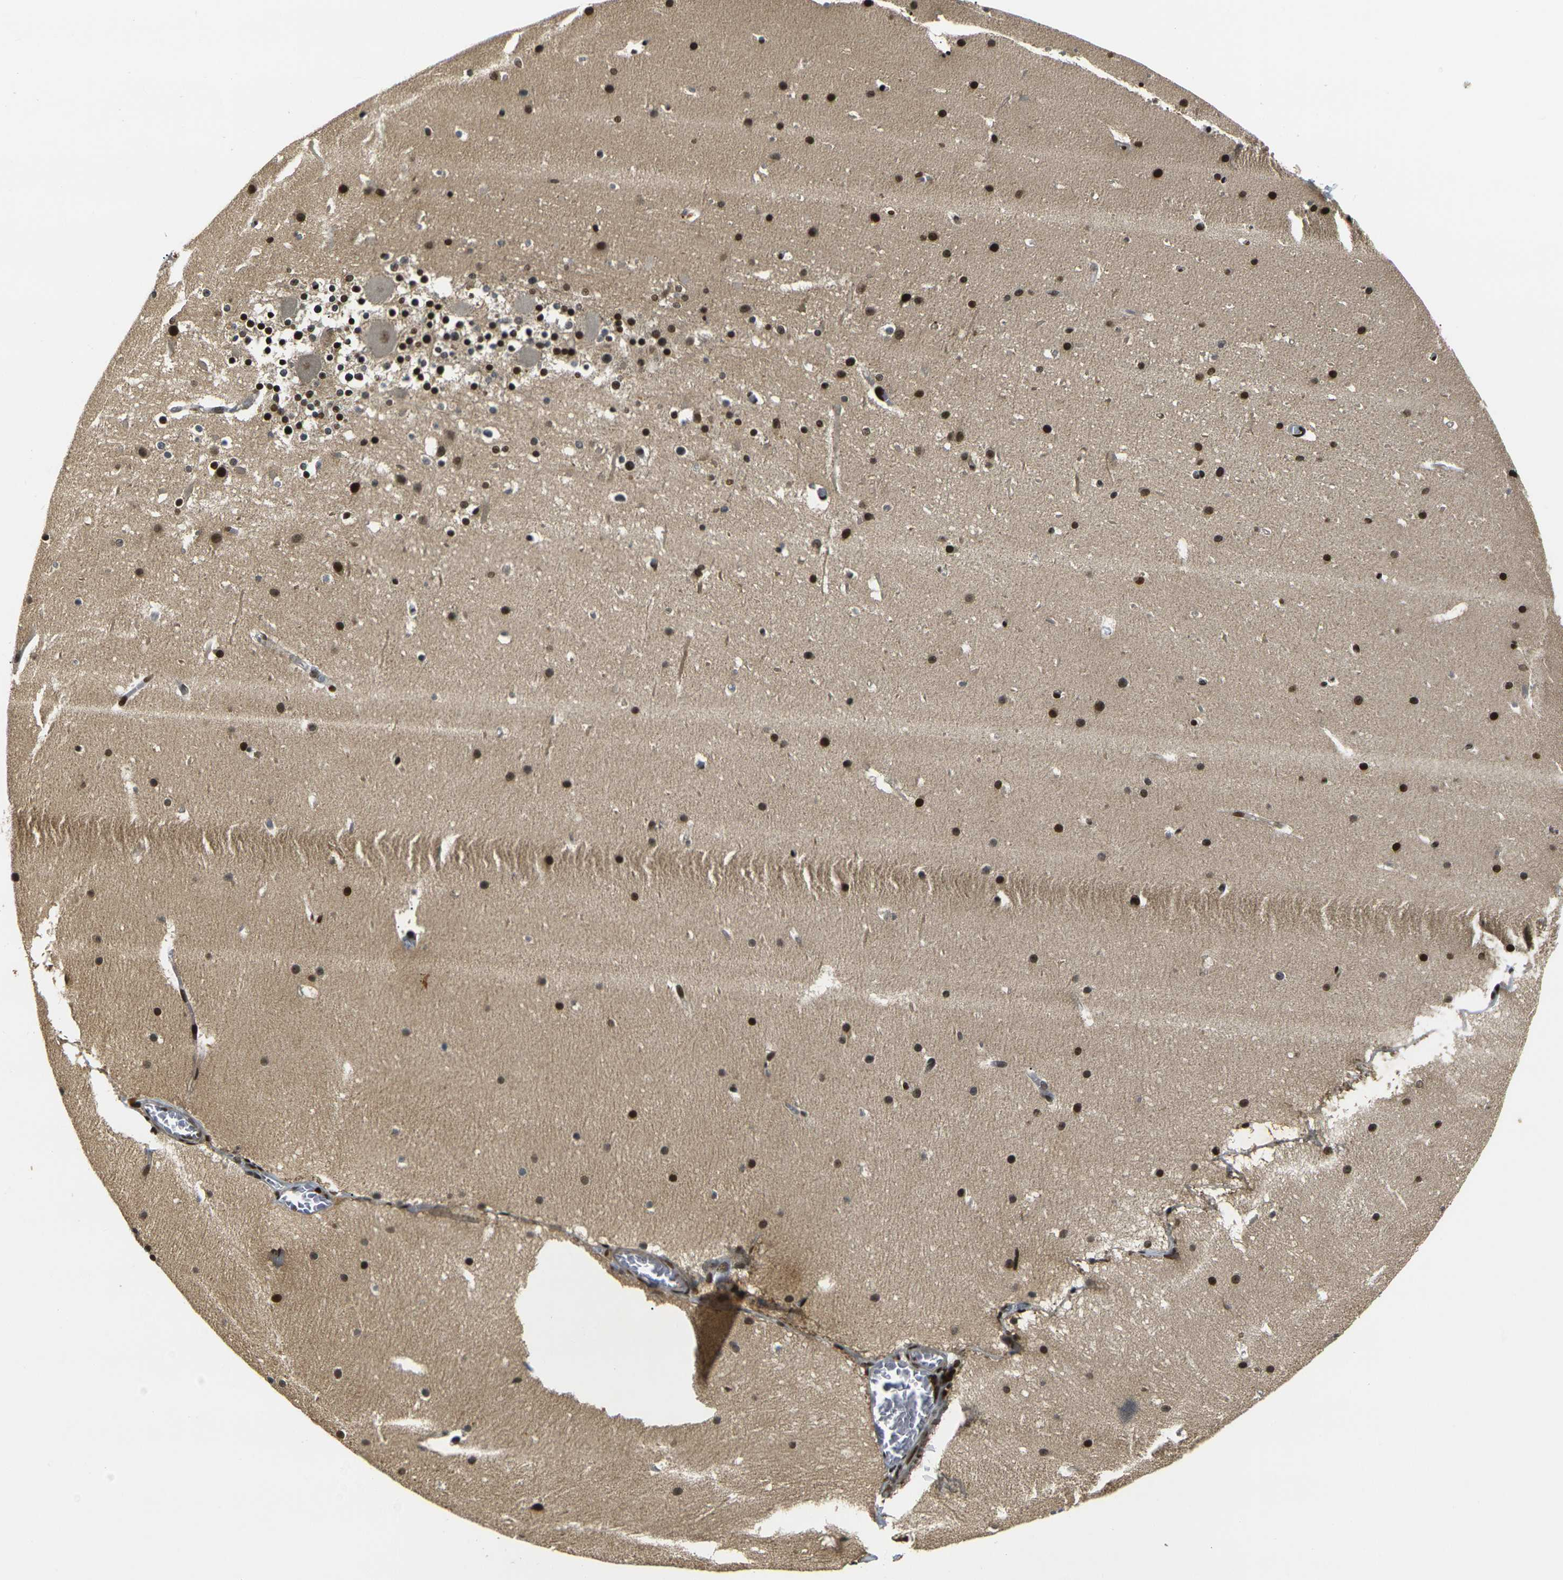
{"staining": {"intensity": "strong", "quantity": ">75%", "location": "cytoplasmic/membranous,nuclear"}, "tissue": "cerebellum", "cell_type": "Cells in granular layer", "image_type": "normal", "snomed": [{"axis": "morphology", "description": "Normal tissue, NOS"}, {"axis": "topography", "description": "Cerebellum"}], "caption": "Cerebellum stained with IHC displays strong cytoplasmic/membranous,nuclear staining in approximately >75% of cells in granular layer.", "gene": "ACTL6A", "patient": {"sex": "male", "age": 45}}